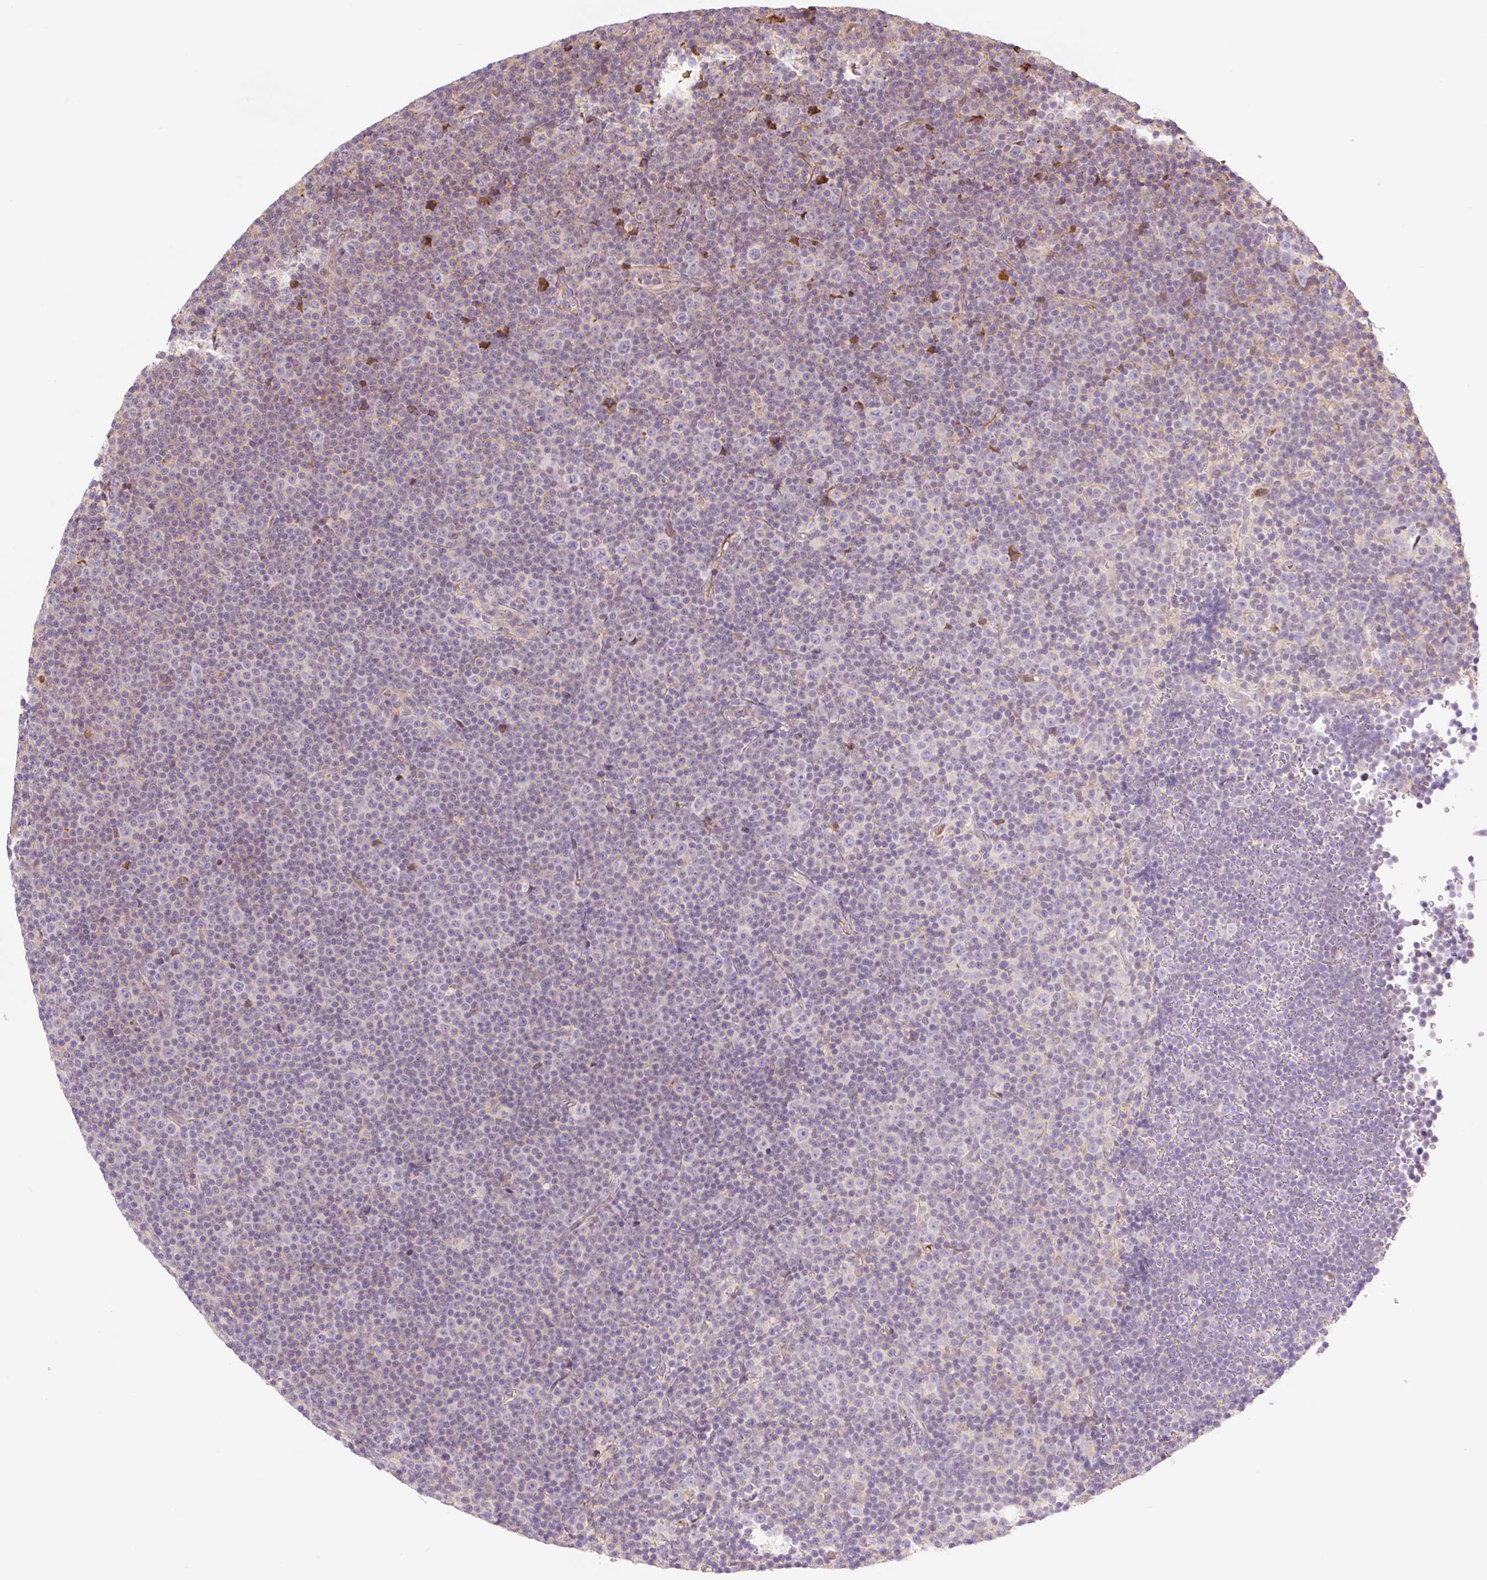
{"staining": {"intensity": "negative", "quantity": "none", "location": "none"}, "tissue": "lymphoma", "cell_type": "Tumor cells", "image_type": "cancer", "snomed": [{"axis": "morphology", "description": "Malignant lymphoma, non-Hodgkin's type, Low grade"}, {"axis": "topography", "description": "Lymph node"}], "caption": "An image of low-grade malignant lymphoma, non-Hodgkin's type stained for a protein shows no brown staining in tumor cells.", "gene": "HEBP1", "patient": {"sex": "female", "age": 67}}